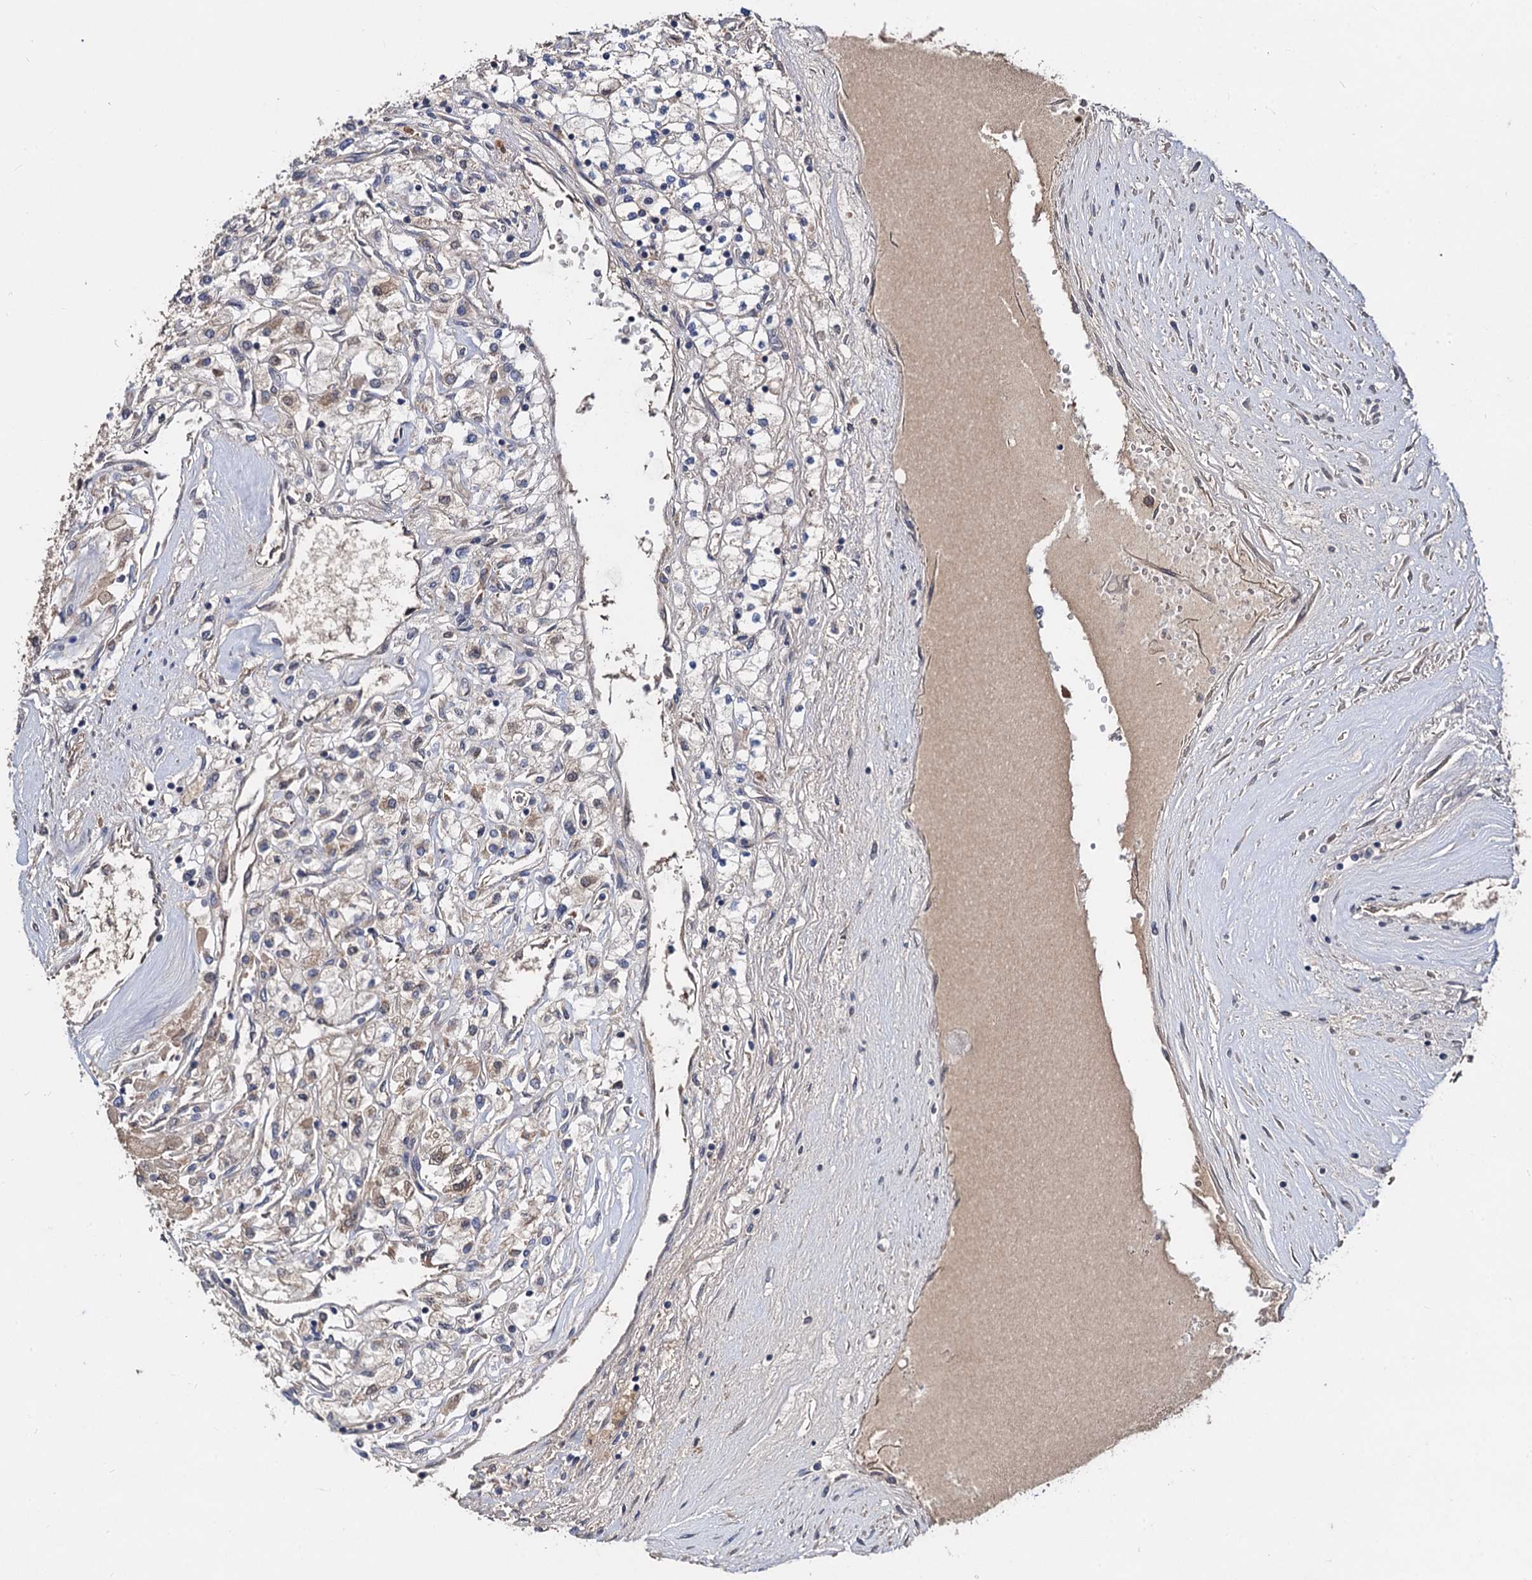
{"staining": {"intensity": "negative", "quantity": "none", "location": "none"}, "tissue": "renal cancer", "cell_type": "Tumor cells", "image_type": "cancer", "snomed": [{"axis": "morphology", "description": "Adenocarcinoma, NOS"}, {"axis": "topography", "description": "Kidney"}], "caption": "Histopathology image shows no significant protein expression in tumor cells of renal cancer (adenocarcinoma).", "gene": "PSMD4", "patient": {"sex": "male", "age": 80}}